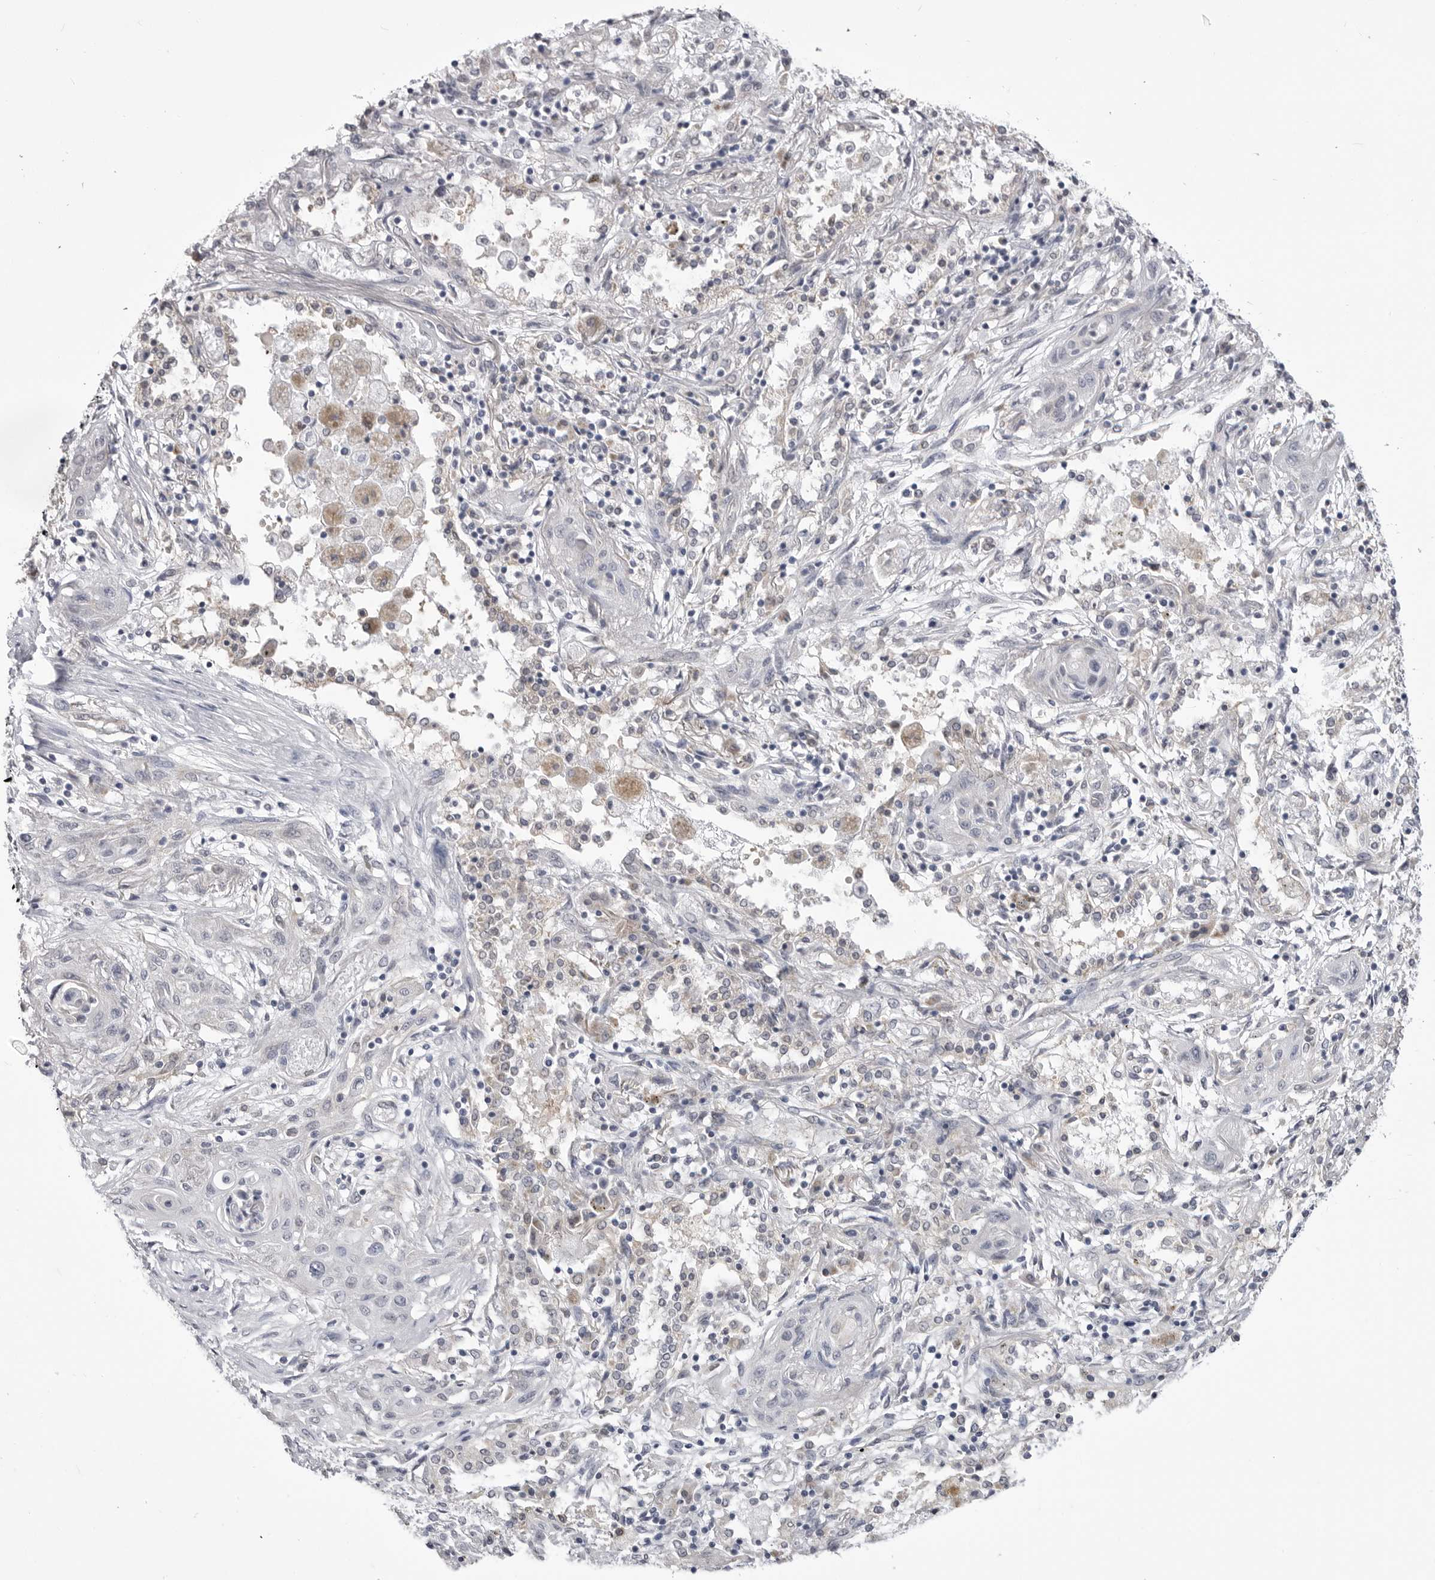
{"staining": {"intensity": "negative", "quantity": "none", "location": "none"}, "tissue": "lung cancer", "cell_type": "Tumor cells", "image_type": "cancer", "snomed": [{"axis": "morphology", "description": "Squamous cell carcinoma, NOS"}, {"axis": "topography", "description": "Lung"}], "caption": "Histopathology image shows no protein staining in tumor cells of lung squamous cell carcinoma tissue. (Brightfield microscopy of DAB (3,3'-diaminobenzidine) IHC at high magnification).", "gene": "FH", "patient": {"sex": "female", "age": 47}}